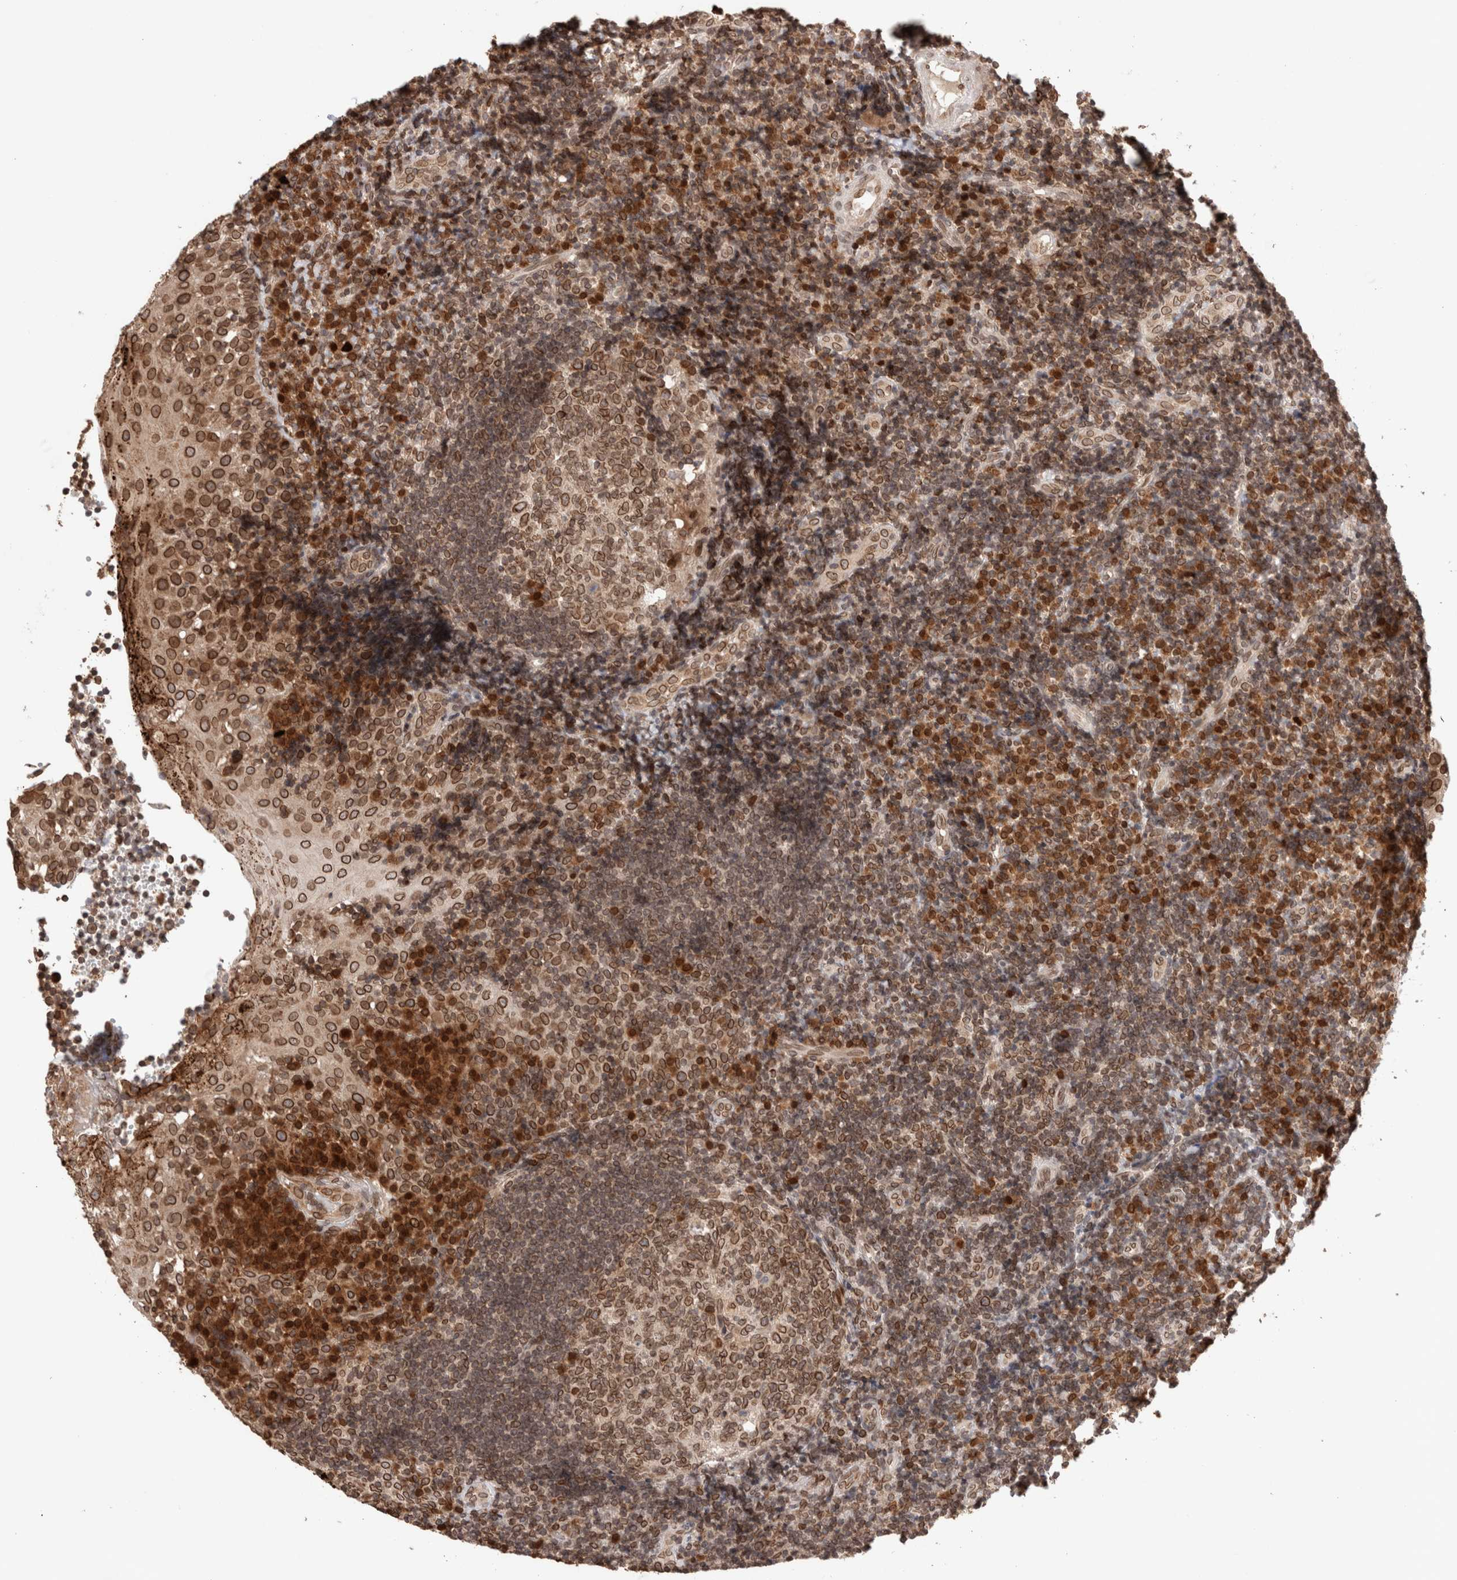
{"staining": {"intensity": "strong", "quantity": ">75%", "location": "cytoplasmic/membranous,nuclear"}, "tissue": "tonsil", "cell_type": "Germinal center cells", "image_type": "normal", "snomed": [{"axis": "morphology", "description": "Normal tissue, NOS"}, {"axis": "topography", "description": "Tonsil"}], "caption": "This image demonstrates IHC staining of unremarkable human tonsil, with high strong cytoplasmic/membranous,nuclear positivity in approximately >75% of germinal center cells.", "gene": "TPR", "patient": {"sex": "female", "age": 40}}